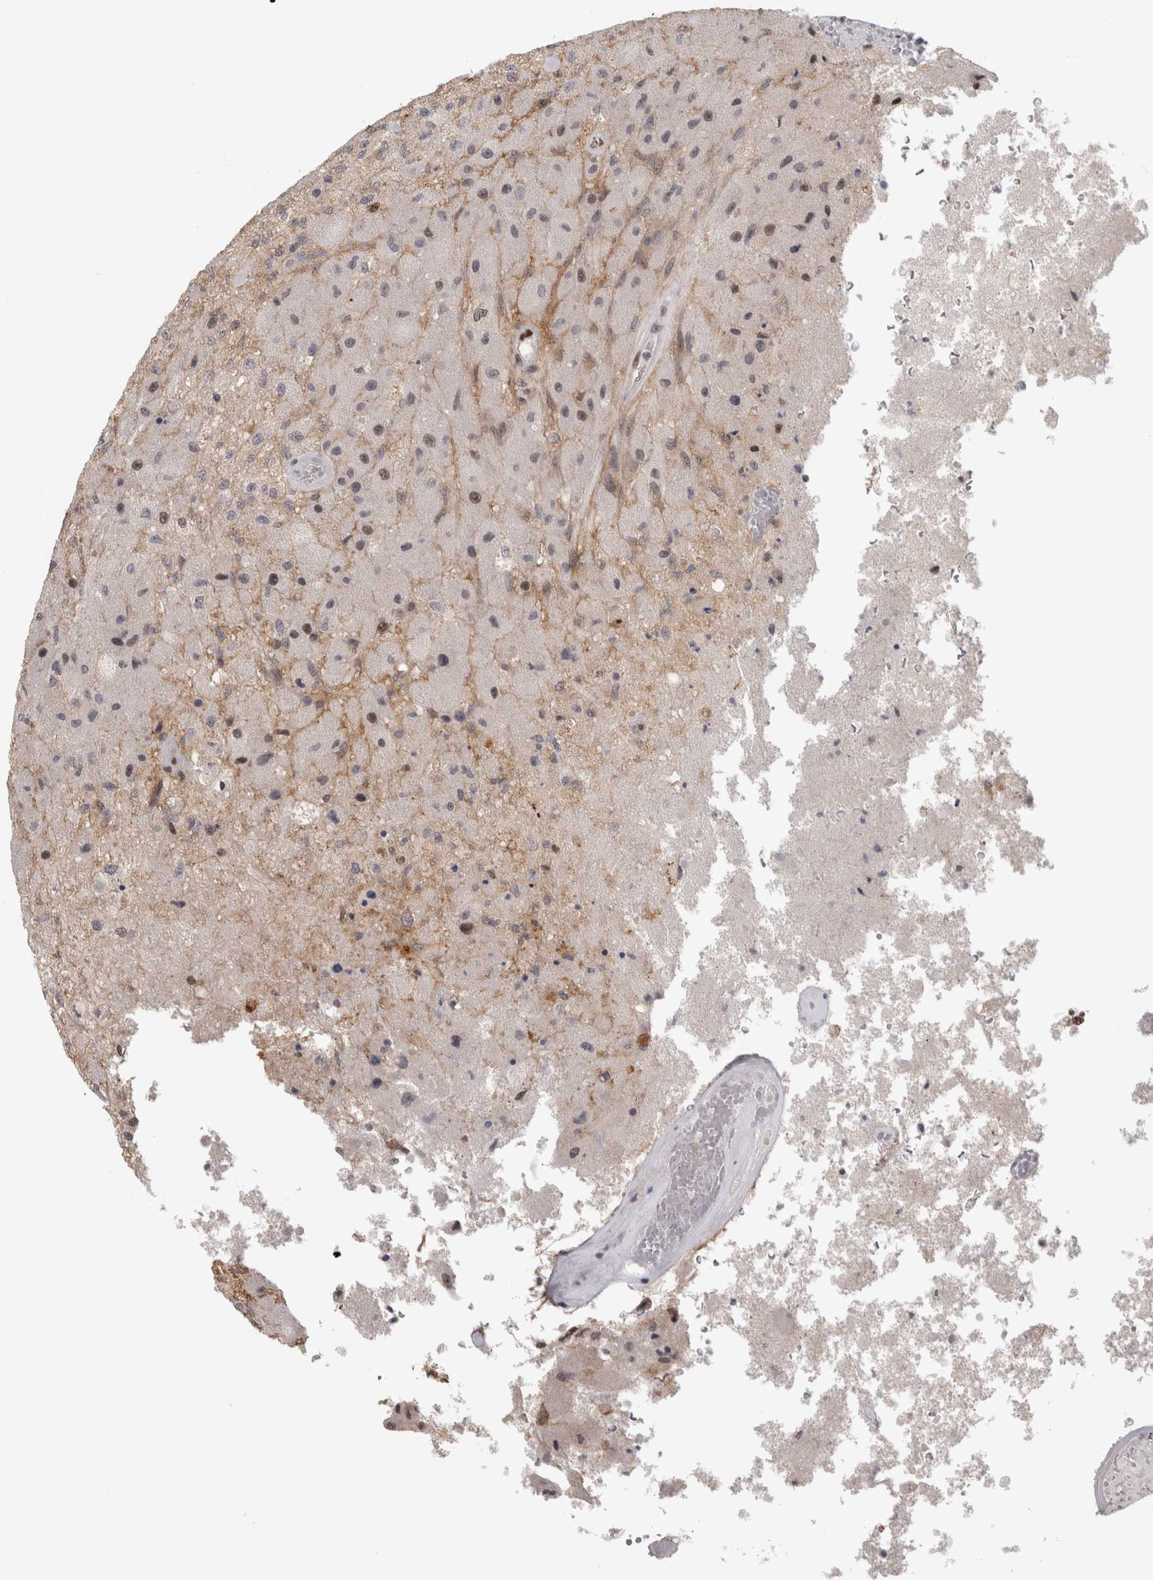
{"staining": {"intensity": "weak", "quantity": "<25%", "location": "nuclear"}, "tissue": "glioma", "cell_type": "Tumor cells", "image_type": "cancer", "snomed": [{"axis": "morphology", "description": "Normal tissue, NOS"}, {"axis": "morphology", "description": "Glioma, malignant, High grade"}, {"axis": "topography", "description": "Cerebral cortex"}], "caption": "Tumor cells show no significant expression in glioma.", "gene": "SRARP", "patient": {"sex": "male", "age": 77}}